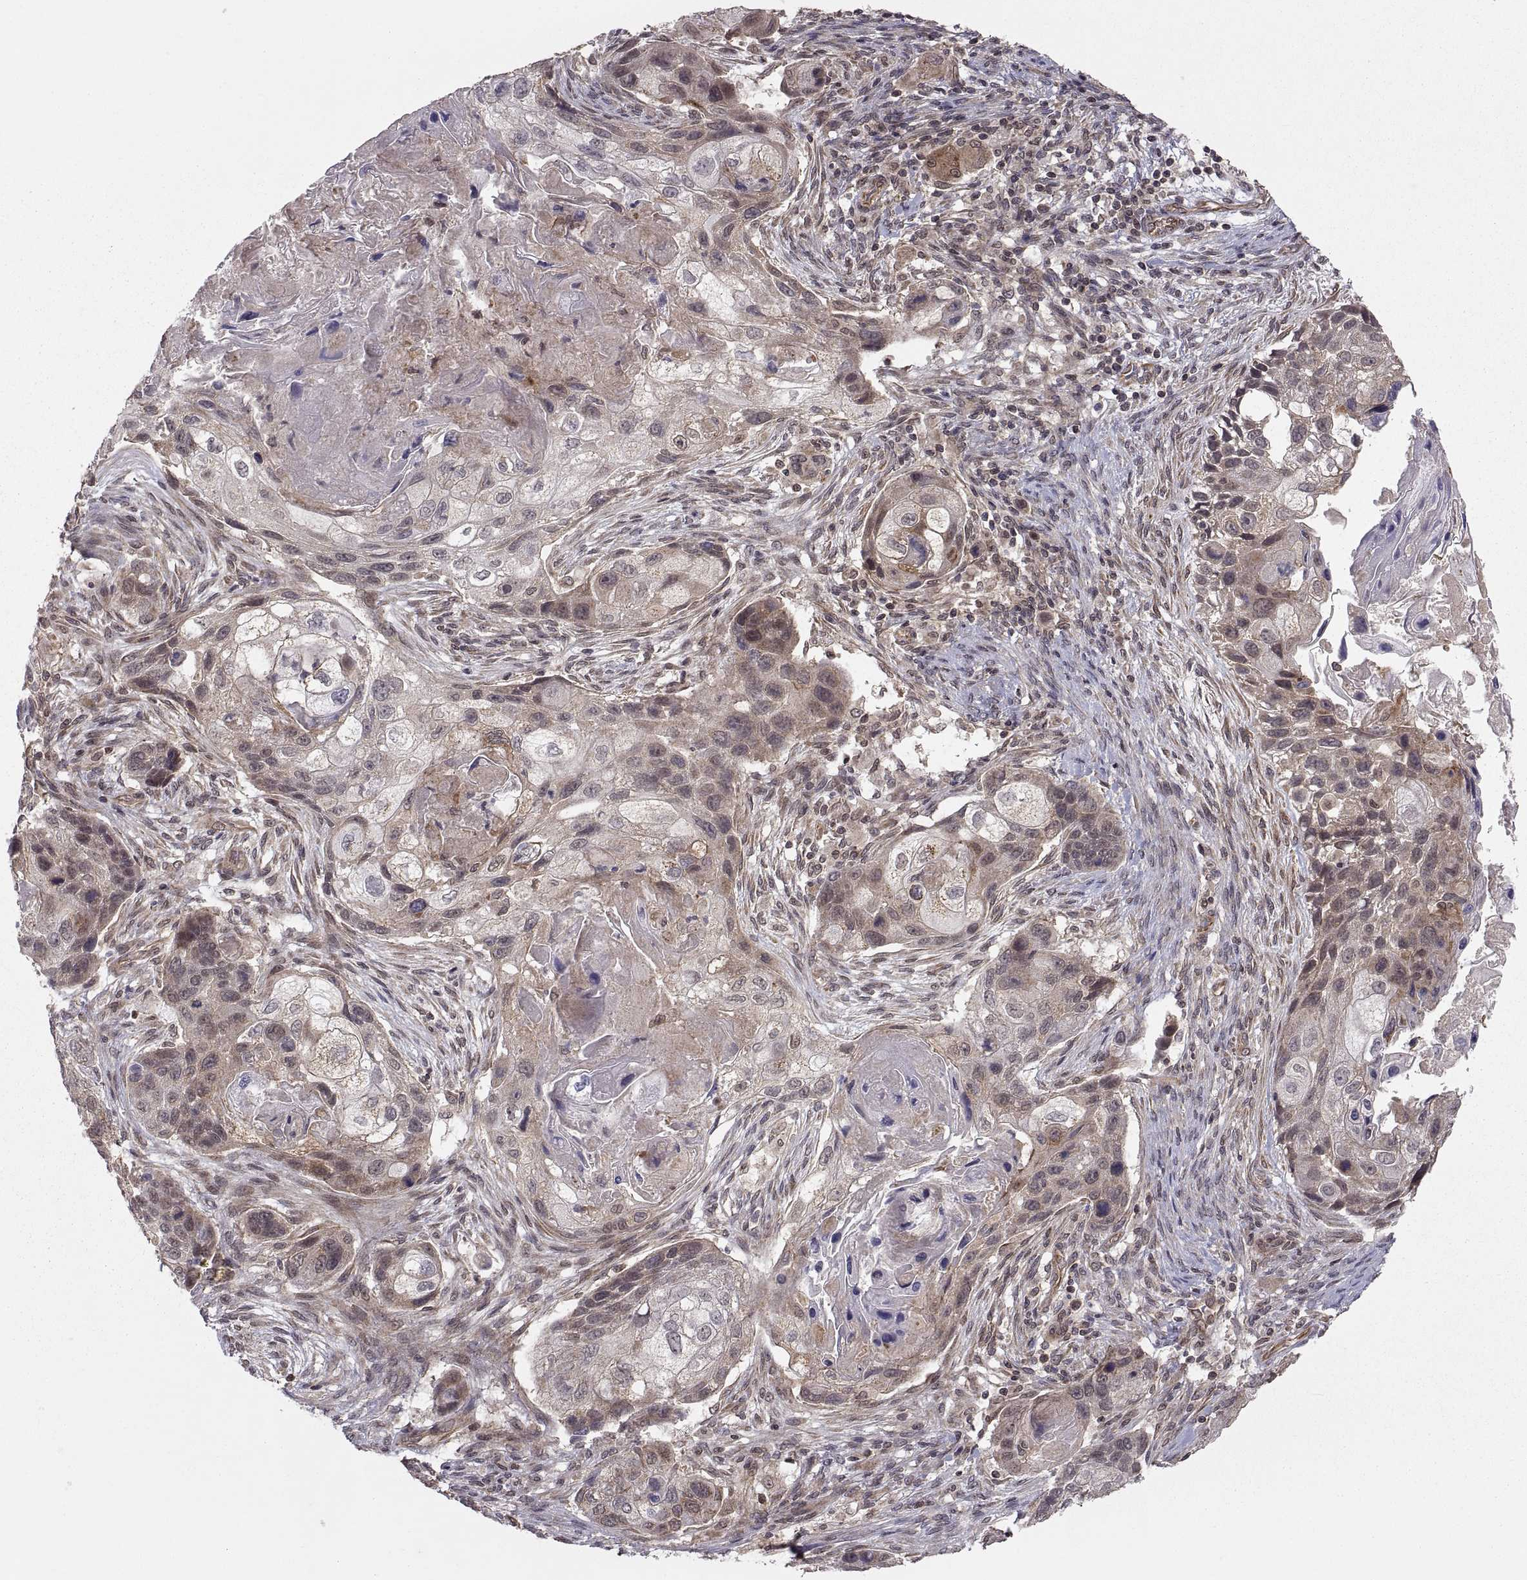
{"staining": {"intensity": "moderate", "quantity": "<25%", "location": "cytoplasmic/membranous"}, "tissue": "lung cancer", "cell_type": "Tumor cells", "image_type": "cancer", "snomed": [{"axis": "morphology", "description": "Squamous cell carcinoma, NOS"}, {"axis": "topography", "description": "Lung"}], "caption": "There is low levels of moderate cytoplasmic/membranous expression in tumor cells of lung squamous cell carcinoma, as demonstrated by immunohistochemical staining (brown color).", "gene": "ABL2", "patient": {"sex": "male", "age": 69}}